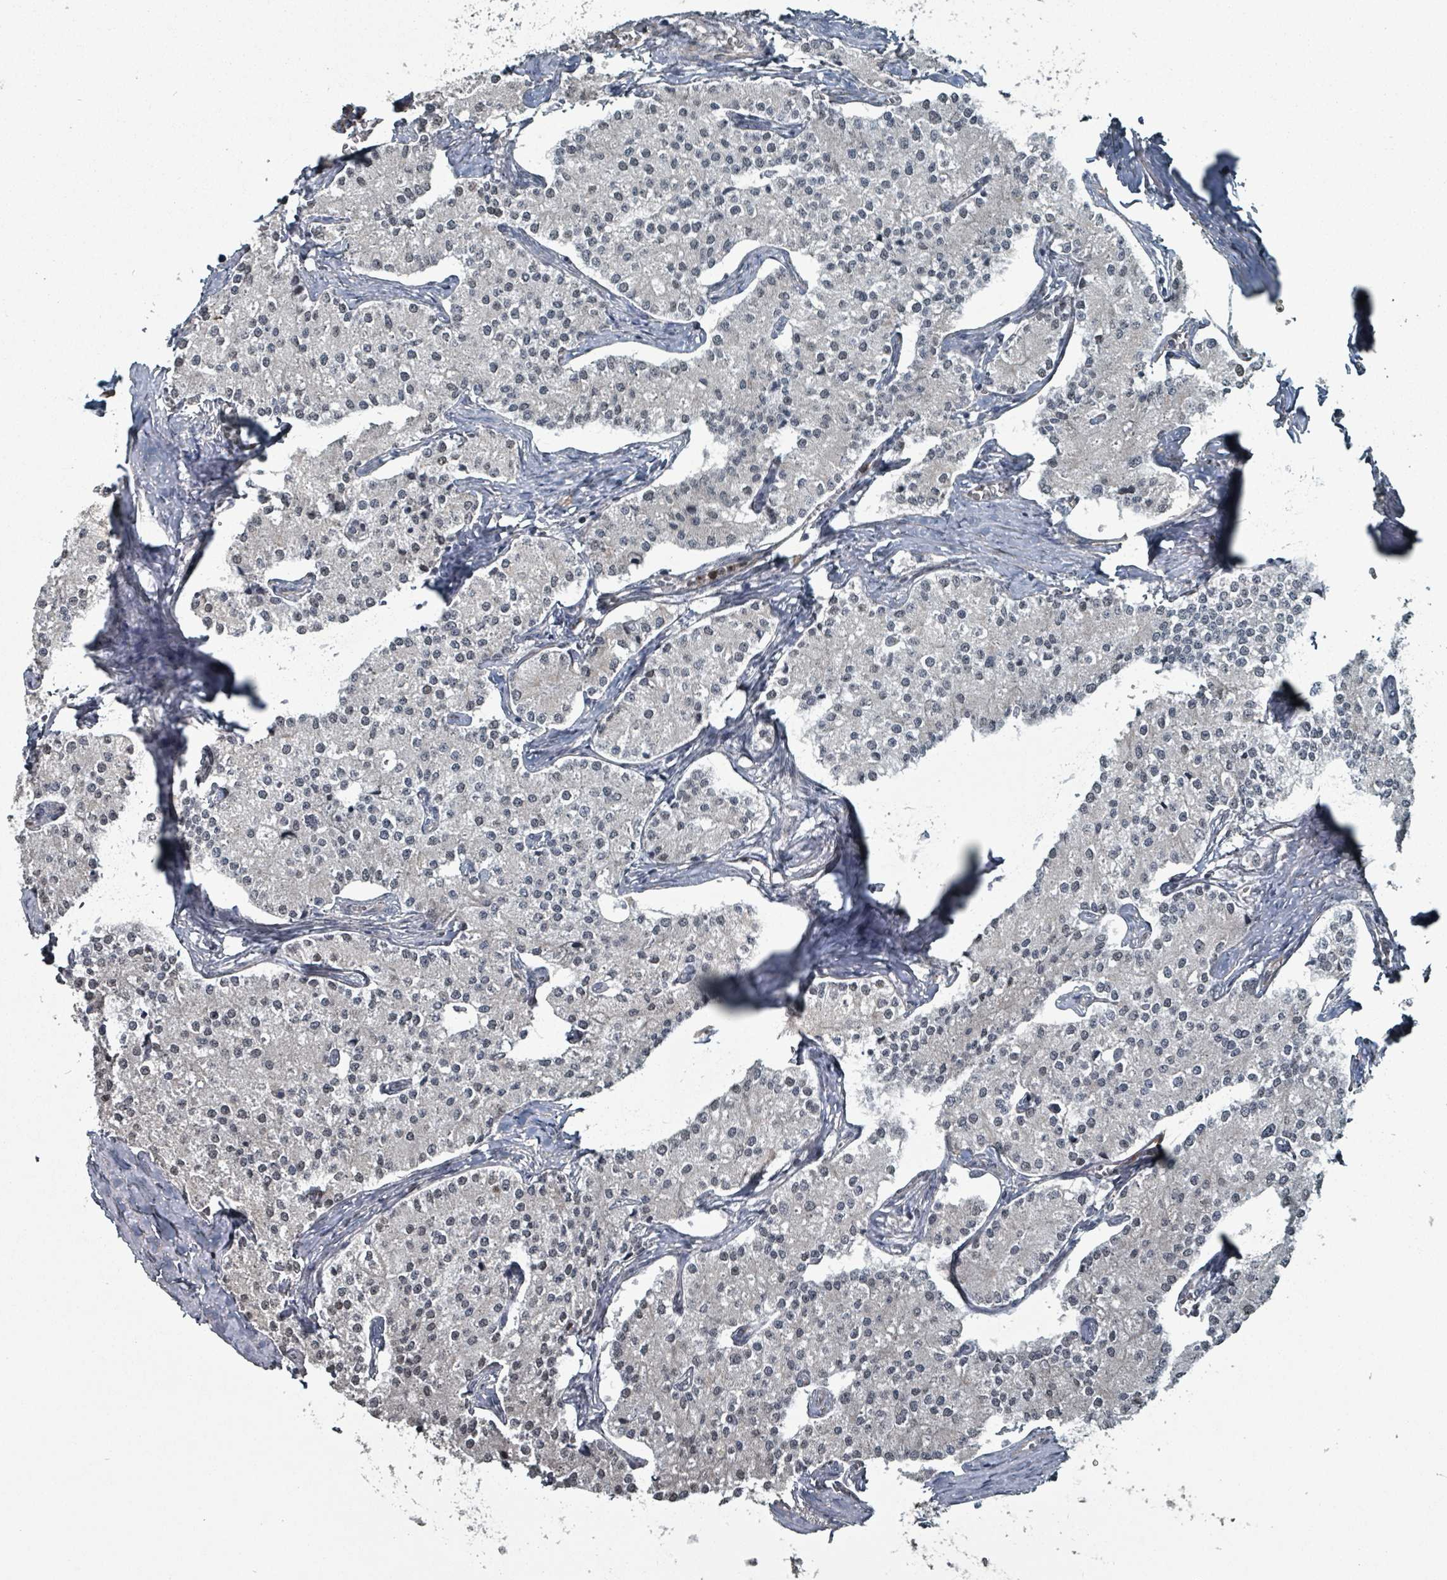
{"staining": {"intensity": "negative", "quantity": "none", "location": "none"}, "tissue": "carcinoid", "cell_type": "Tumor cells", "image_type": "cancer", "snomed": [{"axis": "morphology", "description": "Carcinoid, malignant, NOS"}, {"axis": "topography", "description": "Colon"}], "caption": "Tumor cells are negative for protein expression in human malignant carcinoid. (DAB (3,3'-diaminobenzidine) immunohistochemistry visualized using brightfield microscopy, high magnification).", "gene": "MRPL4", "patient": {"sex": "female", "age": 52}}